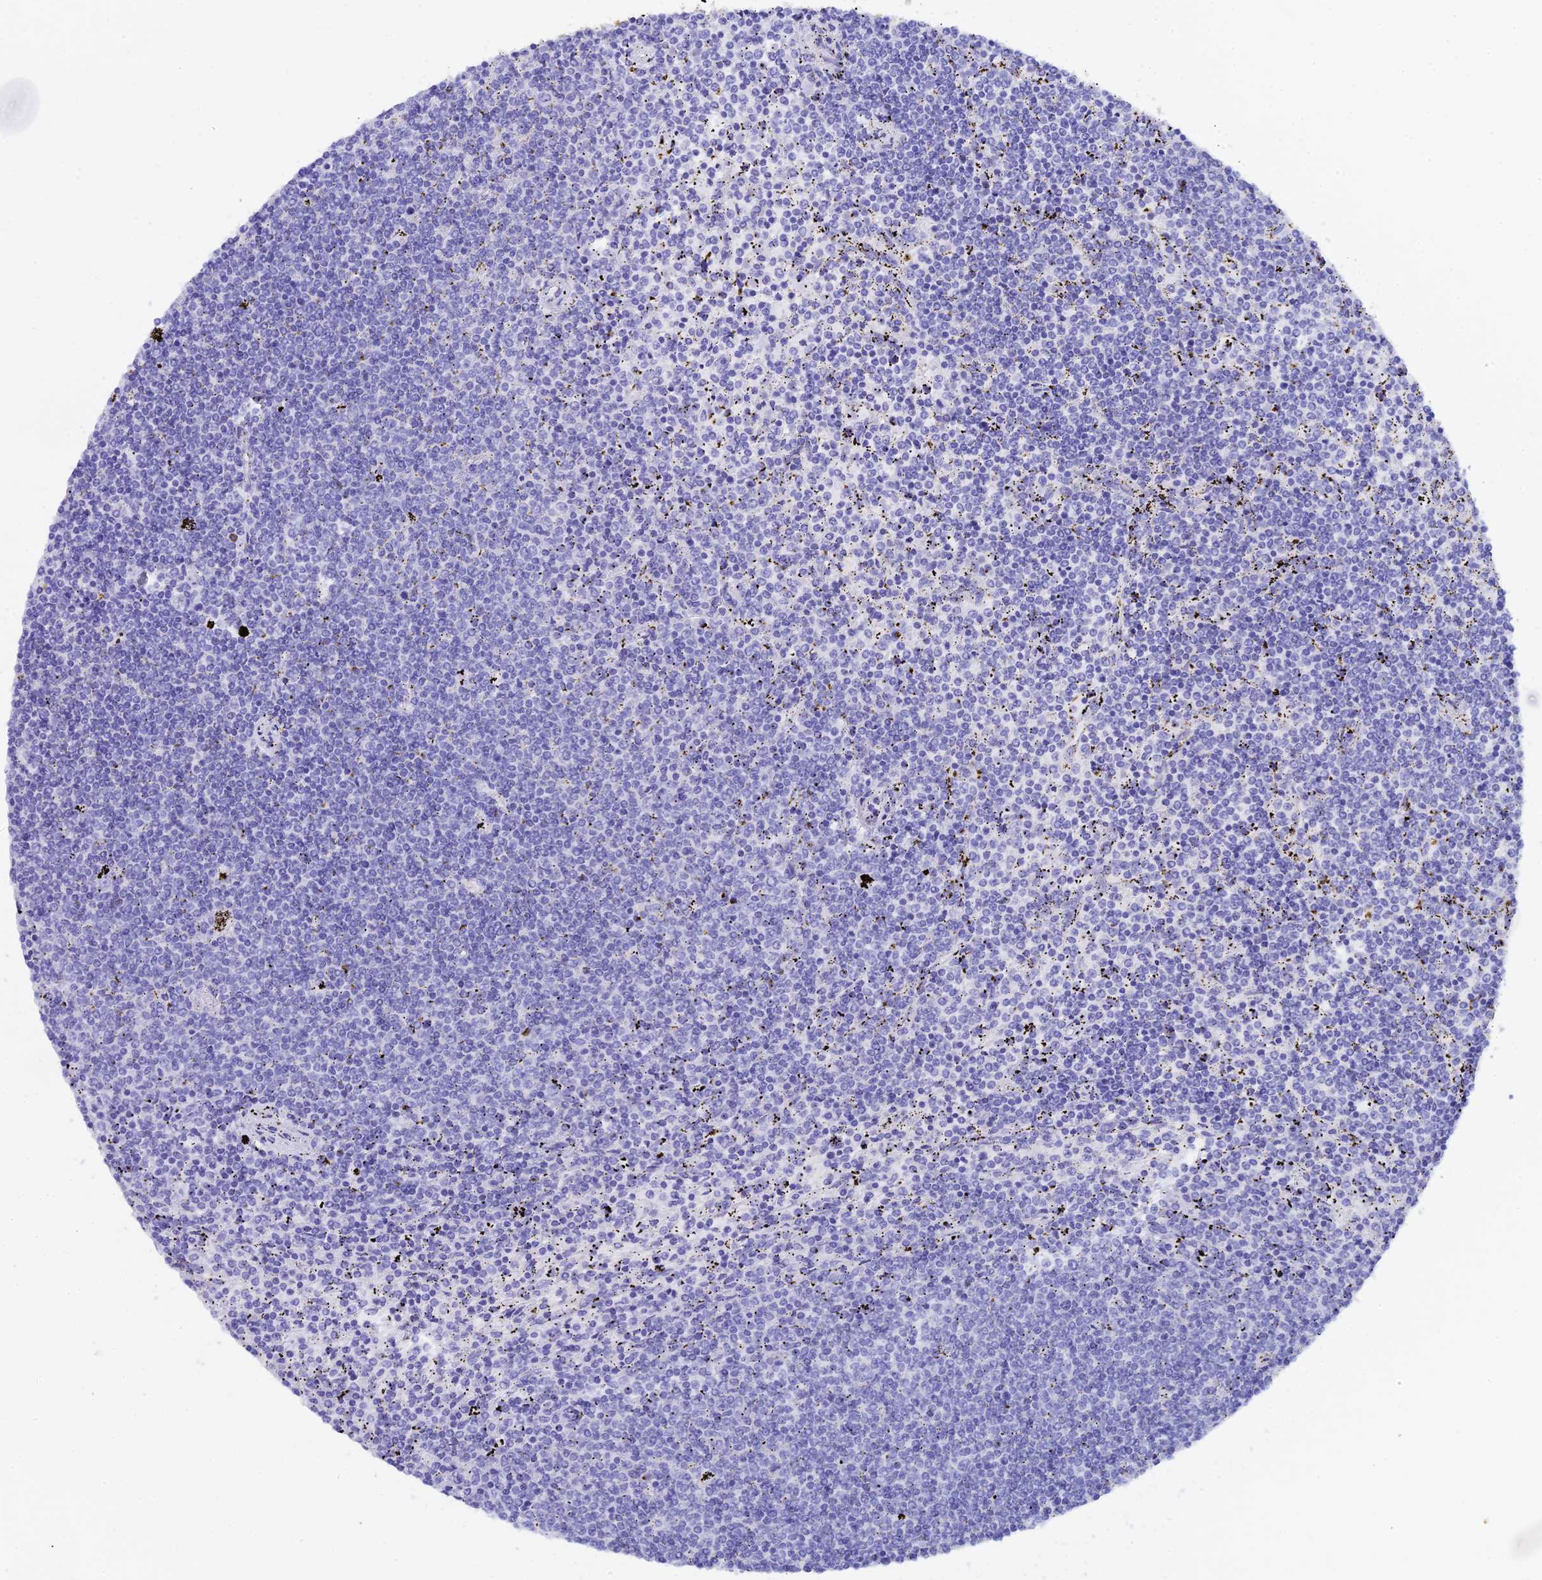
{"staining": {"intensity": "negative", "quantity": "none", "location": "none"}, "tissue": "lymphoma", "cell_type": "Tumor cells", "image_type": "cancer", "snomed": [{"axis": "morphology", "description": "Malignant lymphoma, non-Hodgkin's type, Low grade"}, {"axis": "topography", "description": "Spleen"}], "caption": "An image of human malignant lymphoma, non-Hodgkin's type (low-grade) is negative for staining in tumor cells.", "gene": "REG1A", "patient": {"sex": "female", "age": 50}}